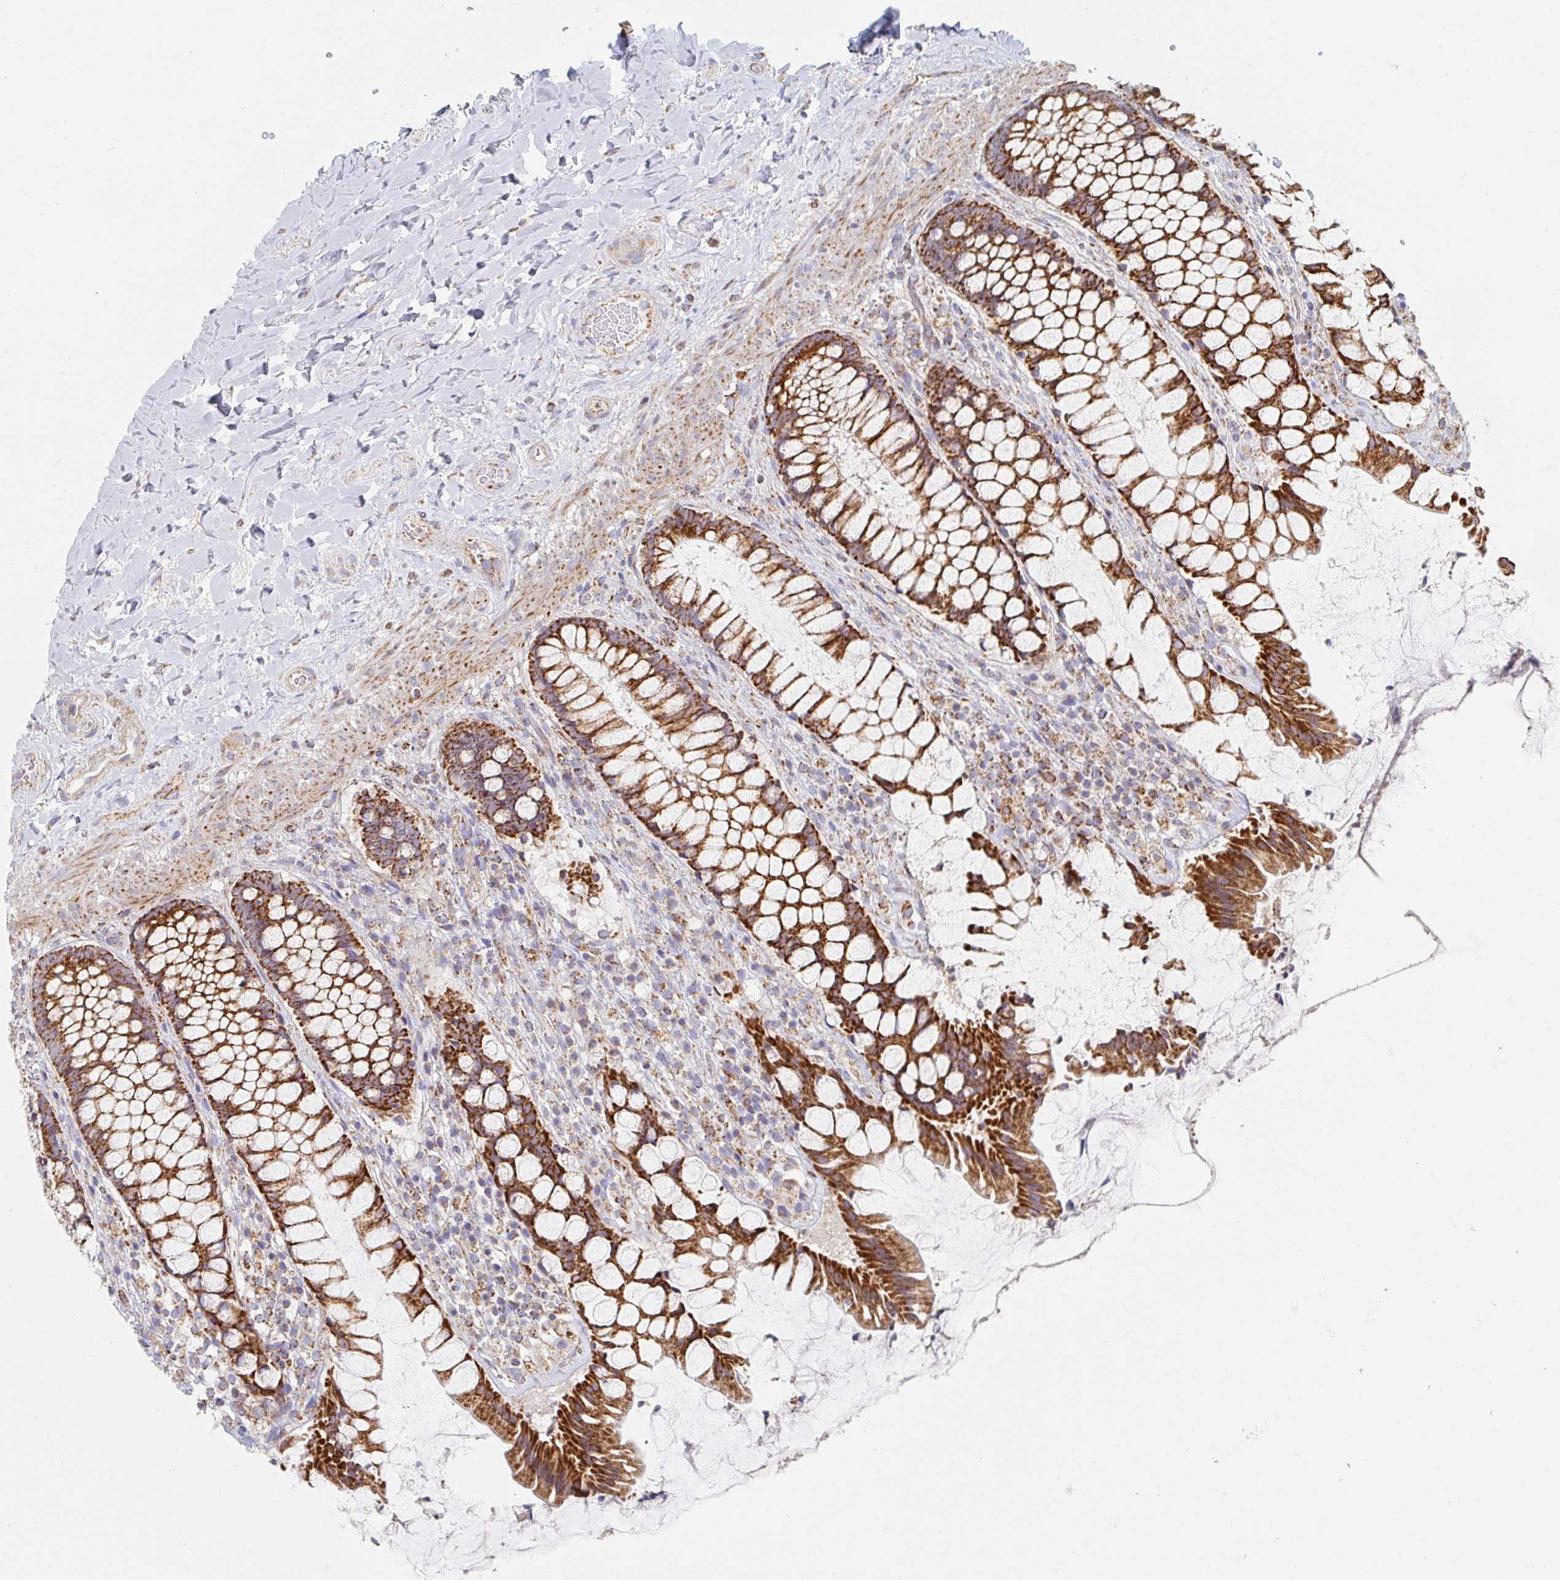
{"staining": {"intensity": "strong", "quantity": ">75%", "location": "cytoplasmic/membranous"}, "tissue": "rectum", "cell_type": "Glandular cells", "image_type": "normal", "snomed": [{"axis": "morphology", "description": "Normal tissue, NOS"}, {"axis": "topography", "description": "Rectum"}], "caption": "This micrograph exhibits benign rectum stained with immunohistochemistry to label a protein in brown. The cytoplasmic/membranous of glandular cells show strong positivity for the protein. Nuclei are counter-stained blue.", "gene": "MAVS", "patient": {"sex": "female", "age": 58}}